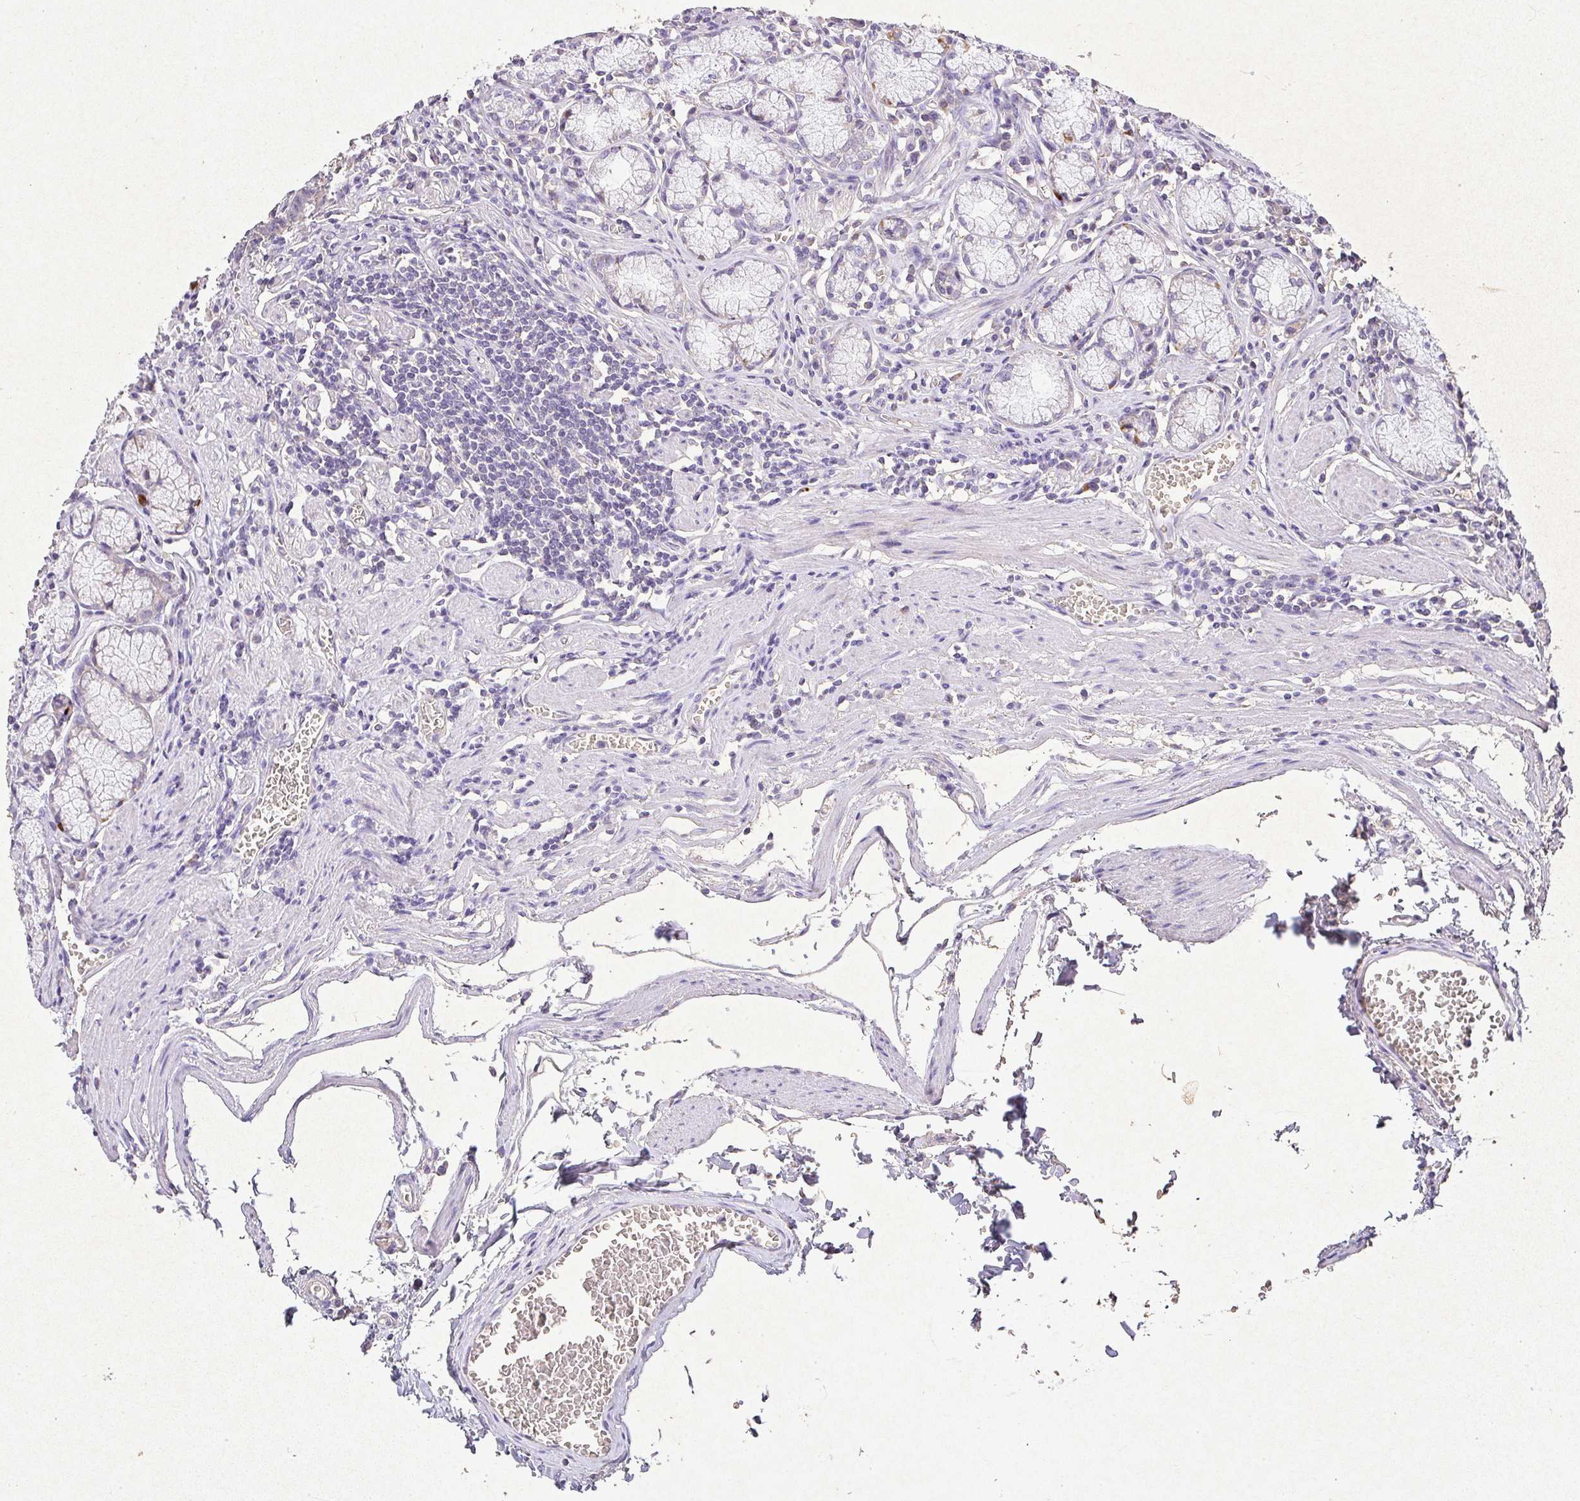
{"staining": {"intensity": "strong", "quantity": "25%-75%", "location": "cytoplasmic/membranous"}, "tissue": "stomach", "cell_type": "Glandular cells", "image_type": "normal", "snomed": [{"axis": "morphology", "description": "Normal tissue, NOS"}, {"axis": "topography", "description": "Stomach"}], "caption": "The immunohistochemical stain shows strong cytoplasmic/membranous positivity in glandular cells of benign stomach.", "gene": "RPS2", "patient": {"sex": "male", "age": 55}}